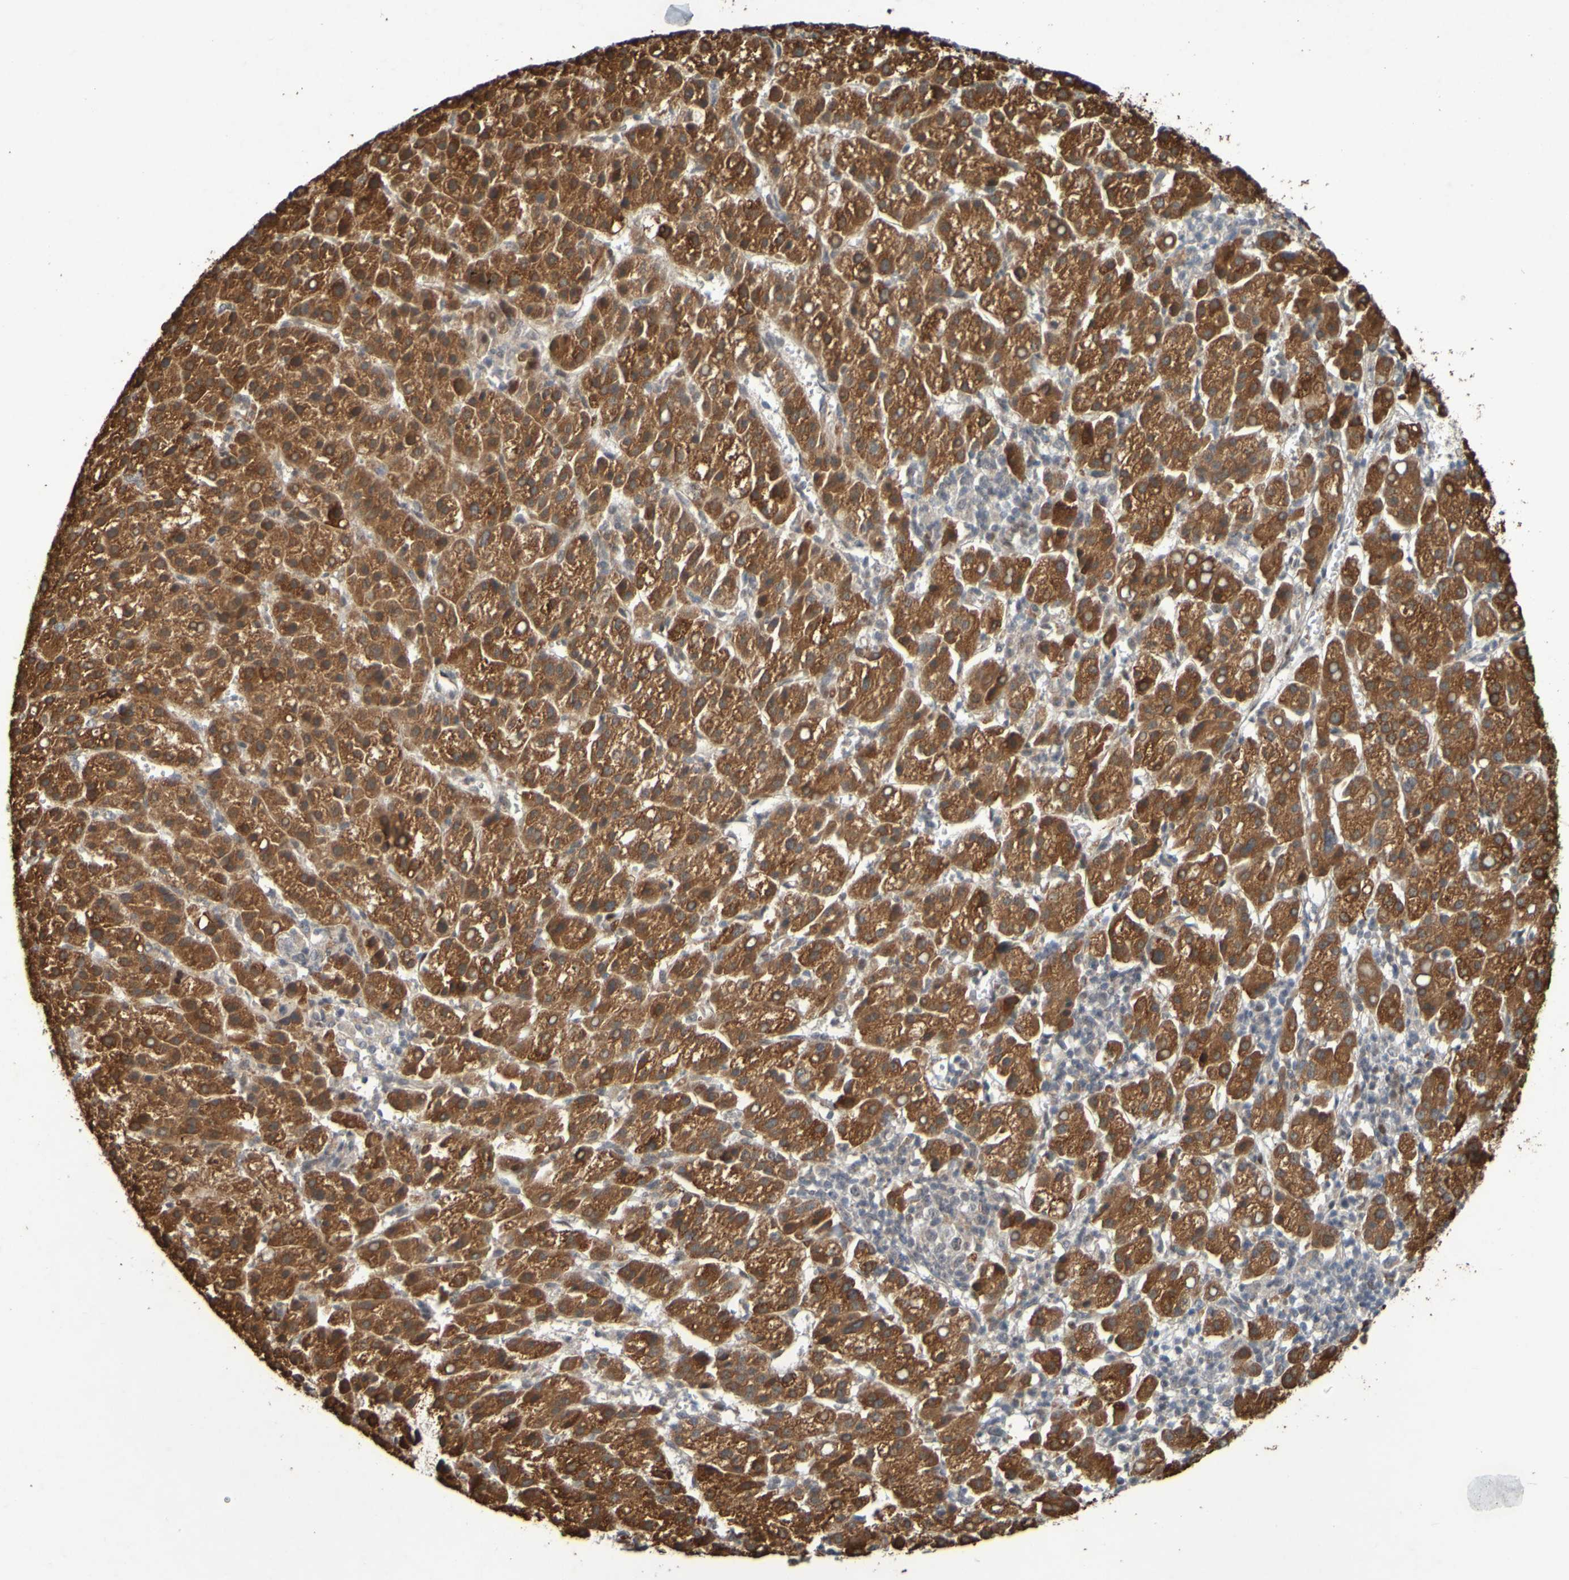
{"staining": {"intensity": "moderate", "quantity": ">75%", "location": "cytoplasmic/membranous"}, "tissue": "liver cancer", "cell_type": "Tumor cells", "image_type": "cancer", "snomed": [{"axis": "morphology", "description": "Carcinoma, Hepatocellular, NOS"}, {"axis": "topography", "description": "Liver"}], "caption": "Immunohistochemistry photomicrograph of liver cancer stained for a protein (brown), which displays medium levels of moderate cytoplasmic/membranous staining in about >75% of tumor cells.", "gene": "MCPH1", "patient": {"sex": "female", "age": 58}}